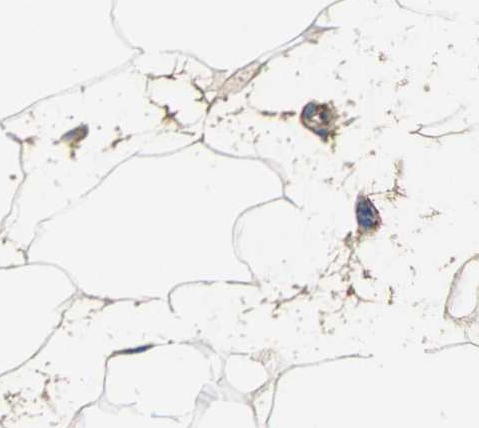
{"staining": {"intensity": "weak", "quantity": ">75%", "location": "cytoplasmic/membranous"}, "tissue": "adipose tissue", "cell_type": "Adipocytes", "image_type": "normal", "snomed": [{"axis": "morphology", "description": "Normal tissue, NOS"}, {"axis": "morphology", "description": "Duct carcinoma"}, {"axis": "topography", "description": "Breast"}, {"axis": "topography", "description": "Adipose tissue"}], "caption": "Adipose tissue was stained to show a protein in brown. There is low levels of weak cytoplasmic/membranous expression in about >75% of adipocytes. (DAB IHC with brightfield microscopy, high magnification).", "gene": "EFNB3", "patient": {"sex": "female", "age": 37}}